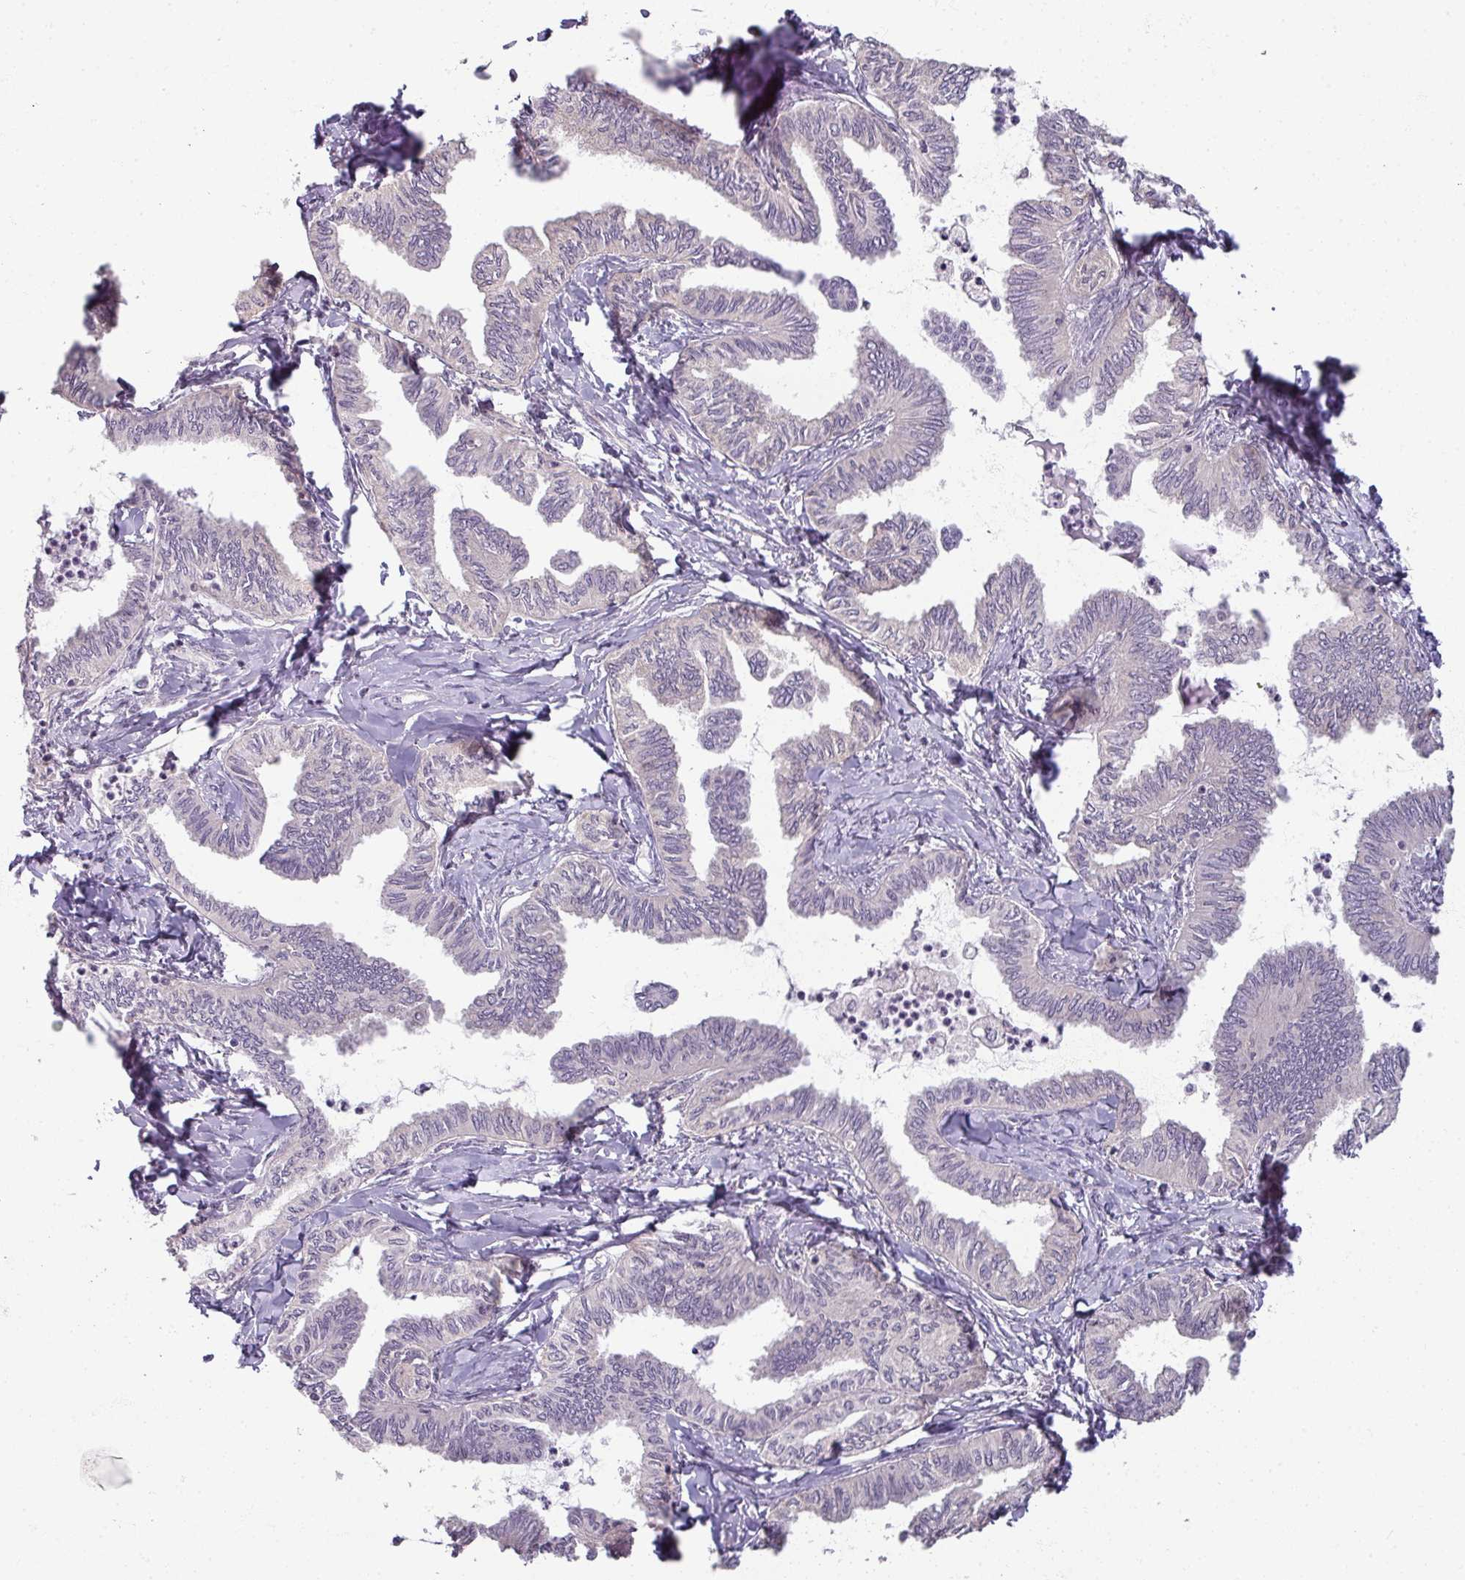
{"staining": {"intensity": "negative", "quantity": "none", "location": "none"}, "tissue": "ovarian cancer", "cell_type": "Tumor cells", "image_type": "cancer", "snomed": [{"axis": "morphology", "description": "Carcinoma, endometroid"}, {"axis": "topography", "description": "Ovary"}], "caption": "Tumor cells are negative for brown protein staining in ovarian cancer (endometroid carcinoma).", "gene": "MYMK", "patient": {"sex": "female", "age": 70}}